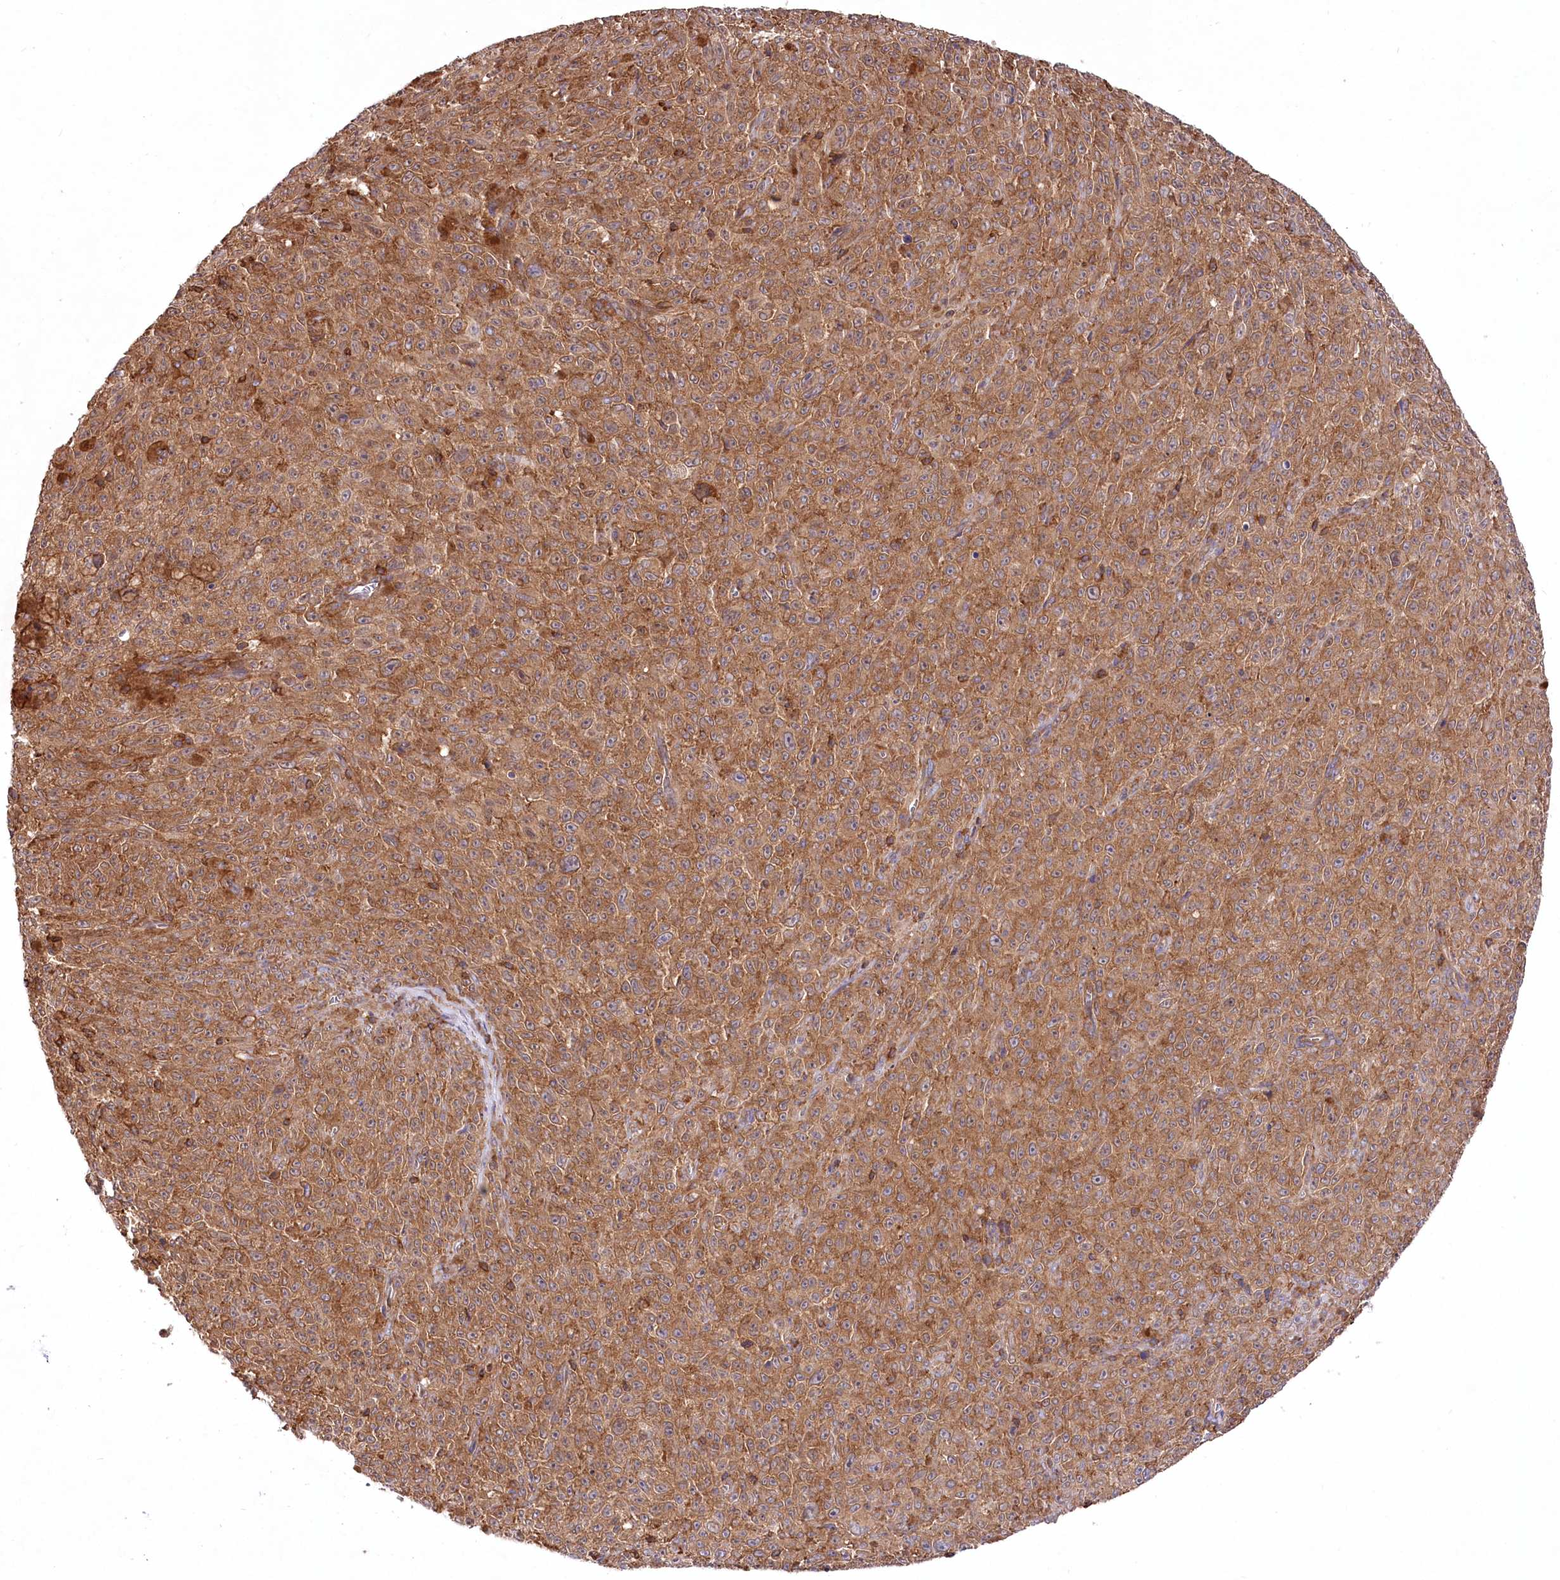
{"staining": {"intensity": "moderate", "quantity": ">75%", "location": "cytoplasmic/membranous"}, "tissue": "melanoma", "cell_type": "Tumor cells", "image_type": "cancer", "snomed": [{"axis": "morphology", "description": "Malignant melanoma, NOS"}, {"axis": "topography", "description": "Skin"}], "caption": "This photomicrograph reveals immunohistochemistry staining of melanoma, with medium moderate cytoplasmic/membranous expression in approximately >75% of tumor cells.", "gene": "UMPS", "patient": {"sex": "female", "age": 82}}